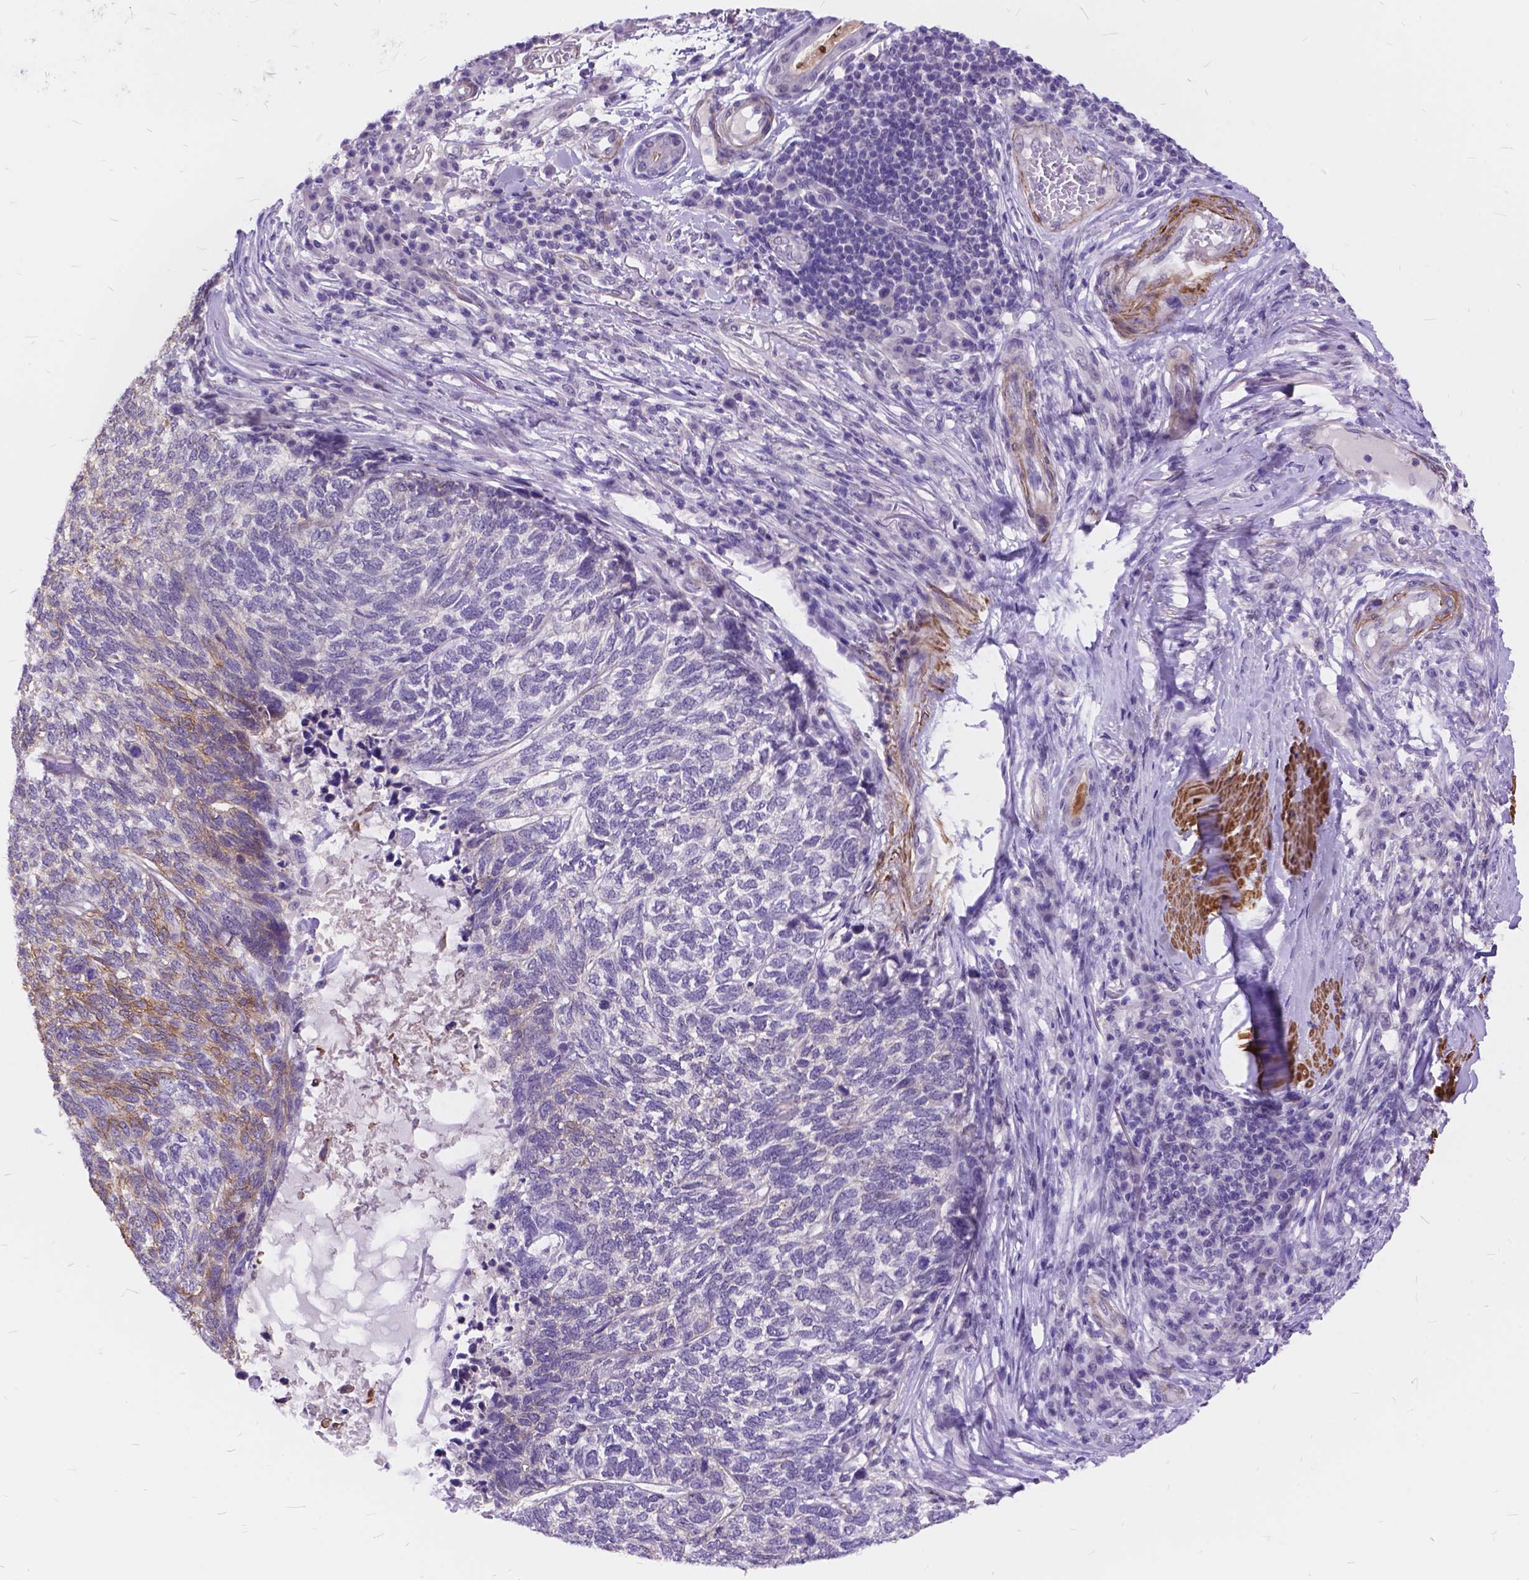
{"staining": {"intensity": "moderate", "quantity": "<25%", "location": "cytoplasmic/membranous"}, "tissue": "skin cancer", "cell_type": "Tumor cells", "image_type": "cancer", "snomed": [{"axis": "morphology", "description": "Basal cell carcinoma"}, {"axis": "topography", "description": "Skin"}], "caption": "This is an image of immunohistochemistry (IHC) staining of skin basal cell carcinoma, which shows moderate expression in the cytoplasmic/membranous of tumor cells.", "gene": "MAN2C1", "patient": {"sex": "female", "age": 65}}